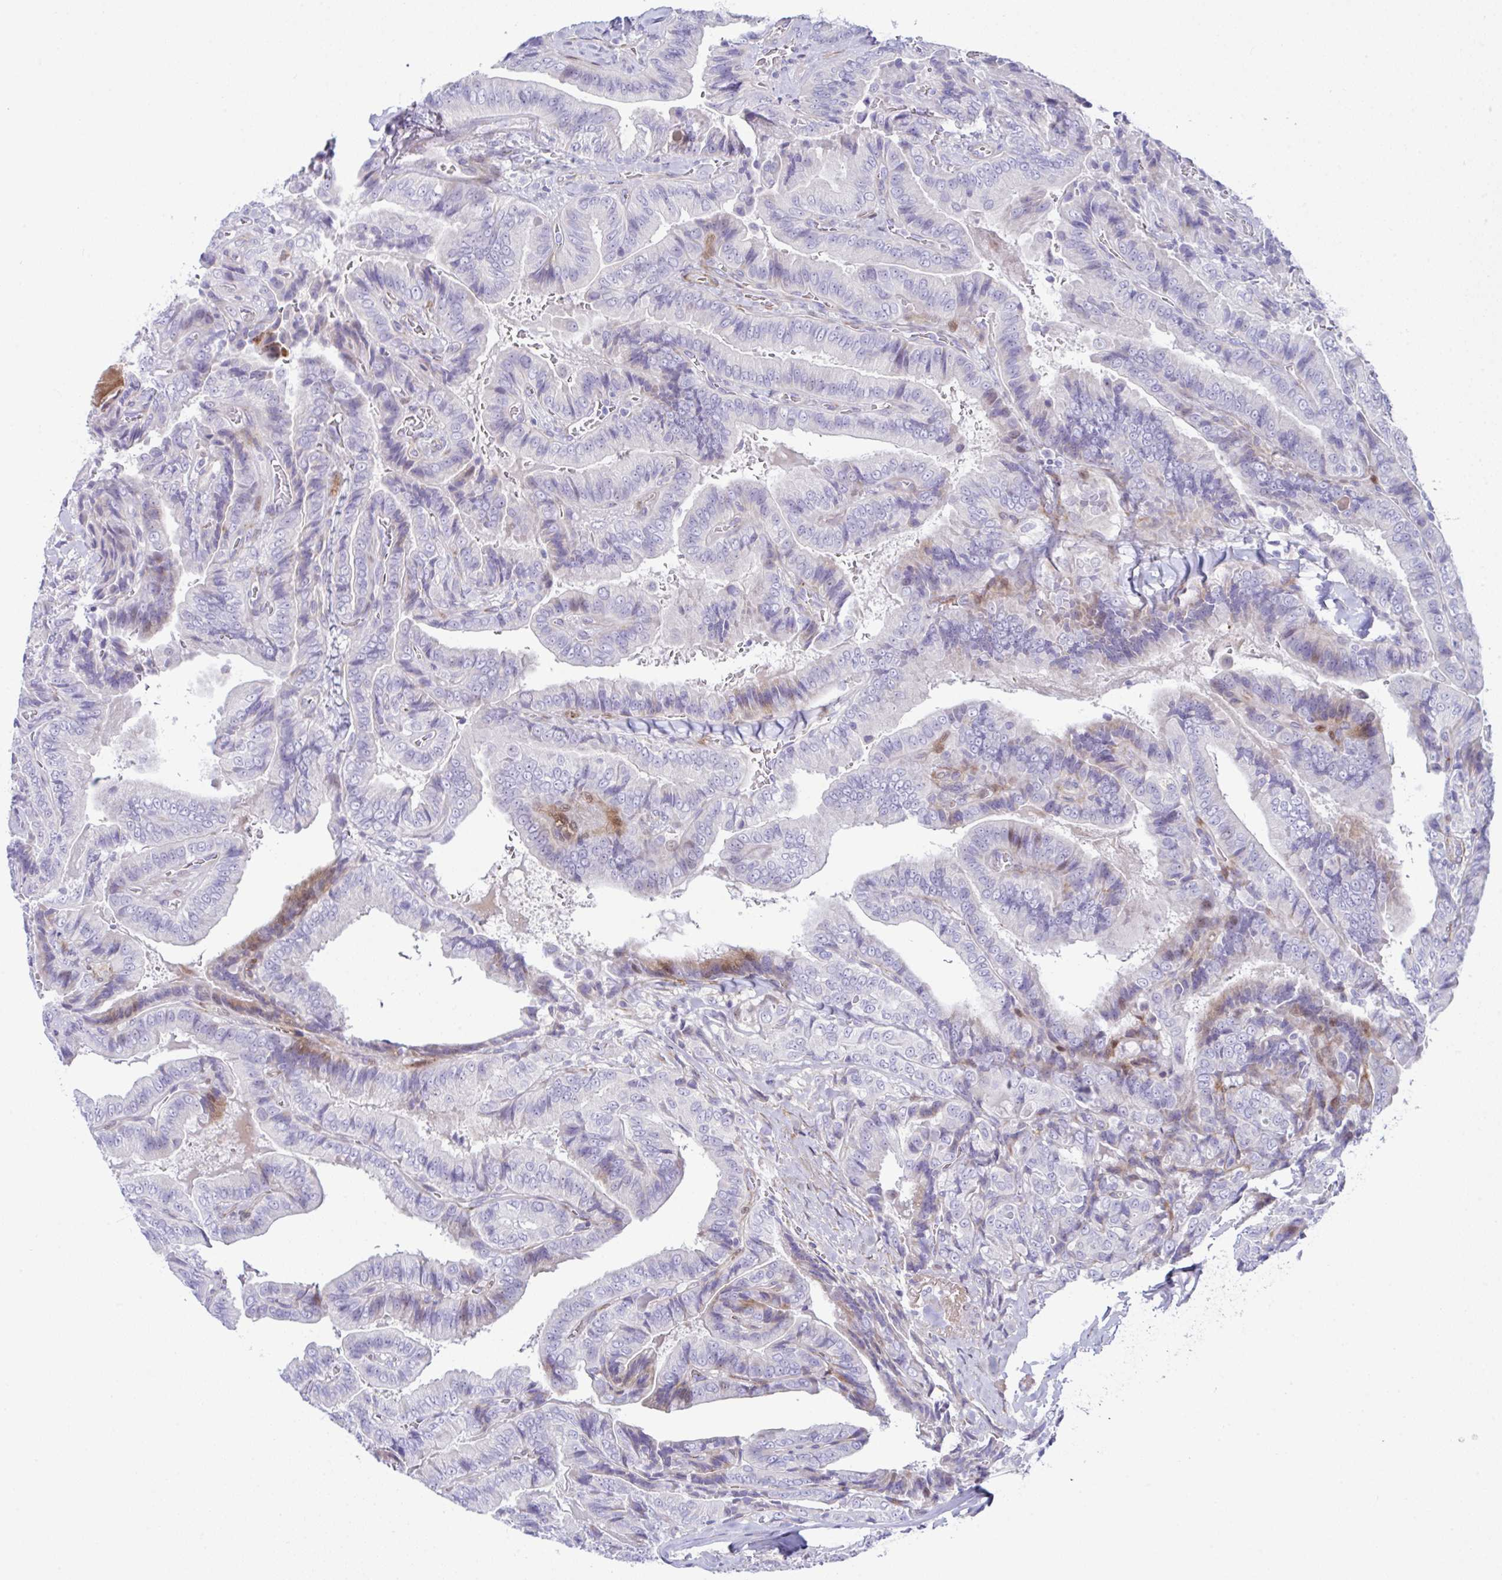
{"staining": {"intensity": "negative", "quantity": "none", "location": "none"}, "tissue": "thyroid cancer", "cell_type": "Tumor cells", "image_type": "cancer", "snomed": [{"axis": "morphology", "description": "Papillary adenocarcinoma, NOS"}, {"axis": "topography", "description": "Thyroid gland"}], "caption": "Immunohistochemical staining of human papillary adenocarcinoma (thyroid) reveals no significant staining in tumor cells. The staining is performed using DAB (3,3'-diaminobenzidine) brown chromogen with nuclei counter-stained in using hematoxylin.", "gene": "ZNF713", "patient": {"sex": "male", "age": 61}}